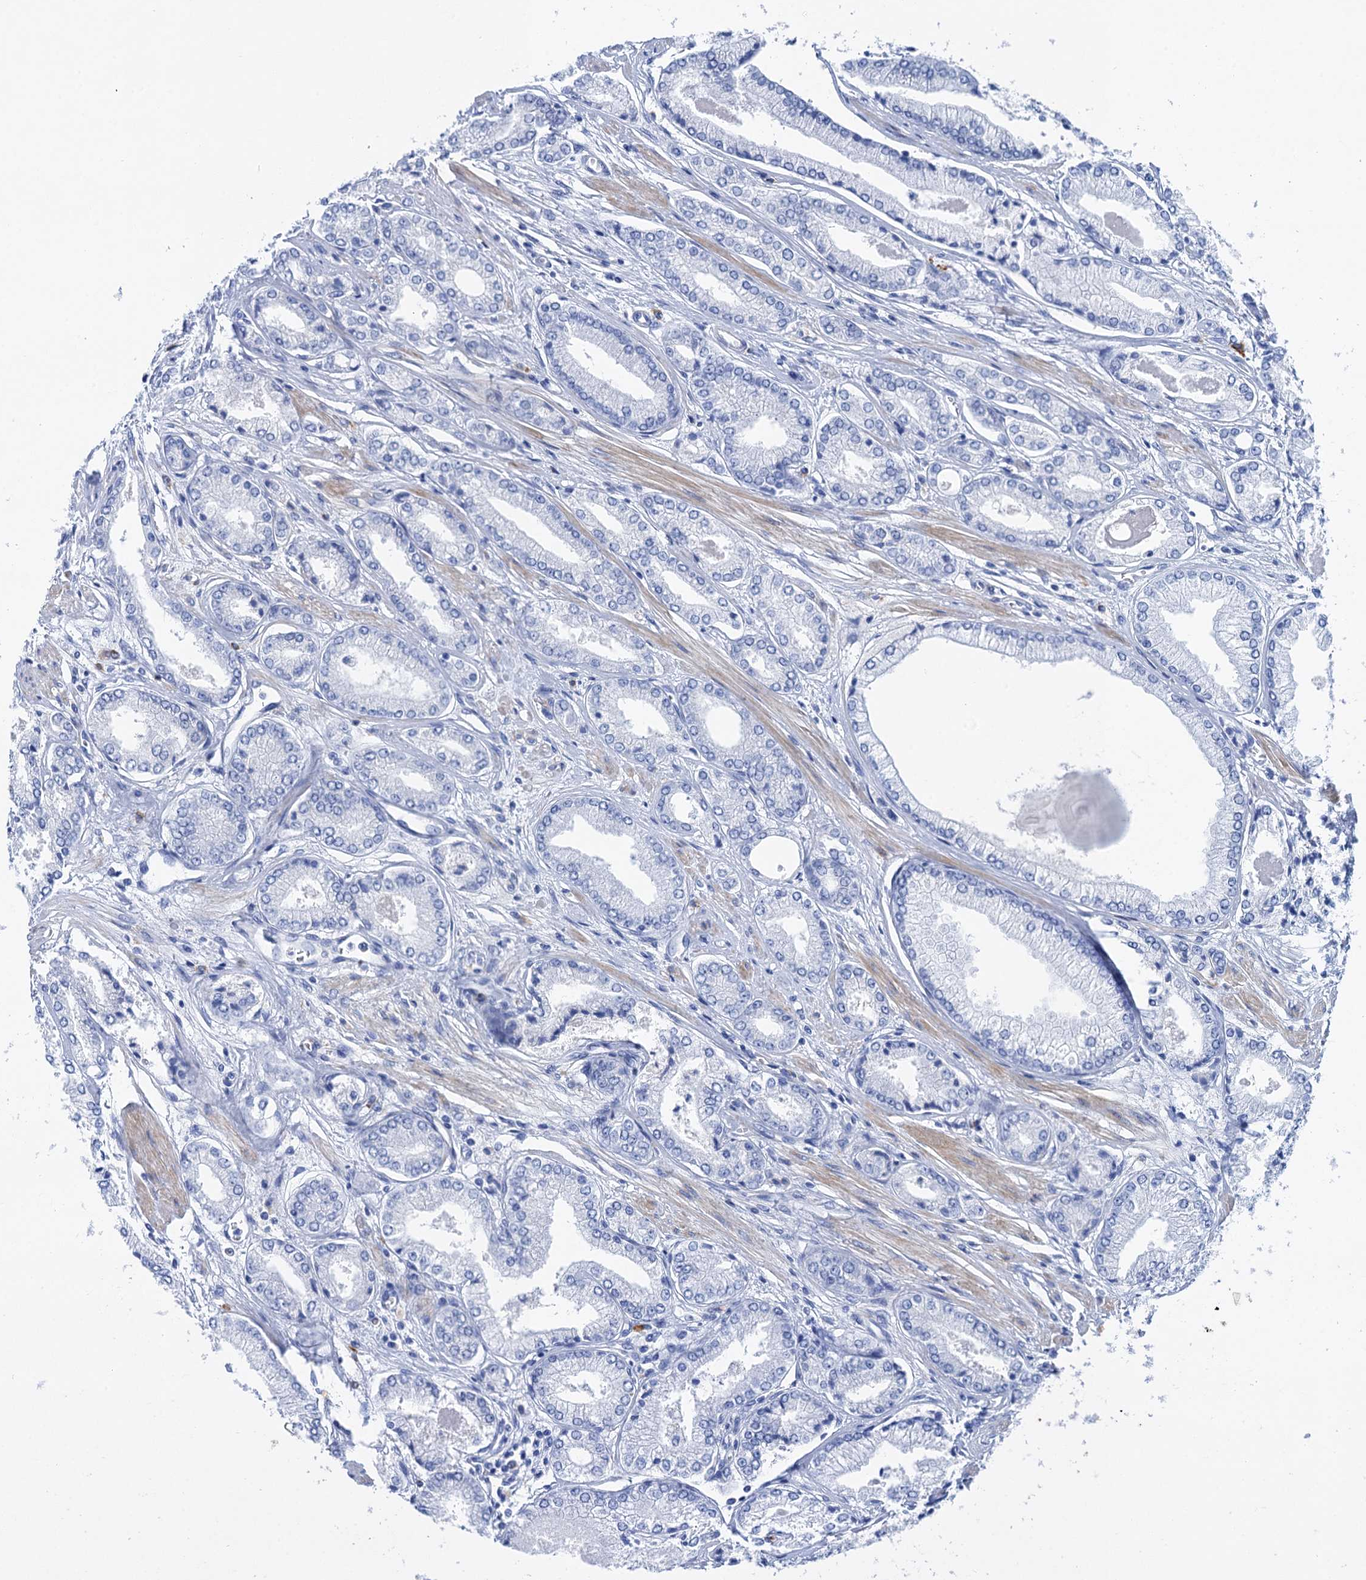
{"staining": {"intensity": "negative", "quantity": "none", "location": "none"}, "tissue": "prostate cancer", "cell_type": "Tumor cells", "image_type": "cancer", "snomed": [{"axis": "morphology", "description": "Adenocarcinoma, Low grade"}, {"axis": "topography", "description": "Prostate"}], "caption": "Protein analysis of prostate adenocarcinoma (low-grade) reveals no significant positivity in tumor cells. Nuclei are stained in blue.", "gene": "NLRP10", "patient": {"sex": "male", "age": 60}}